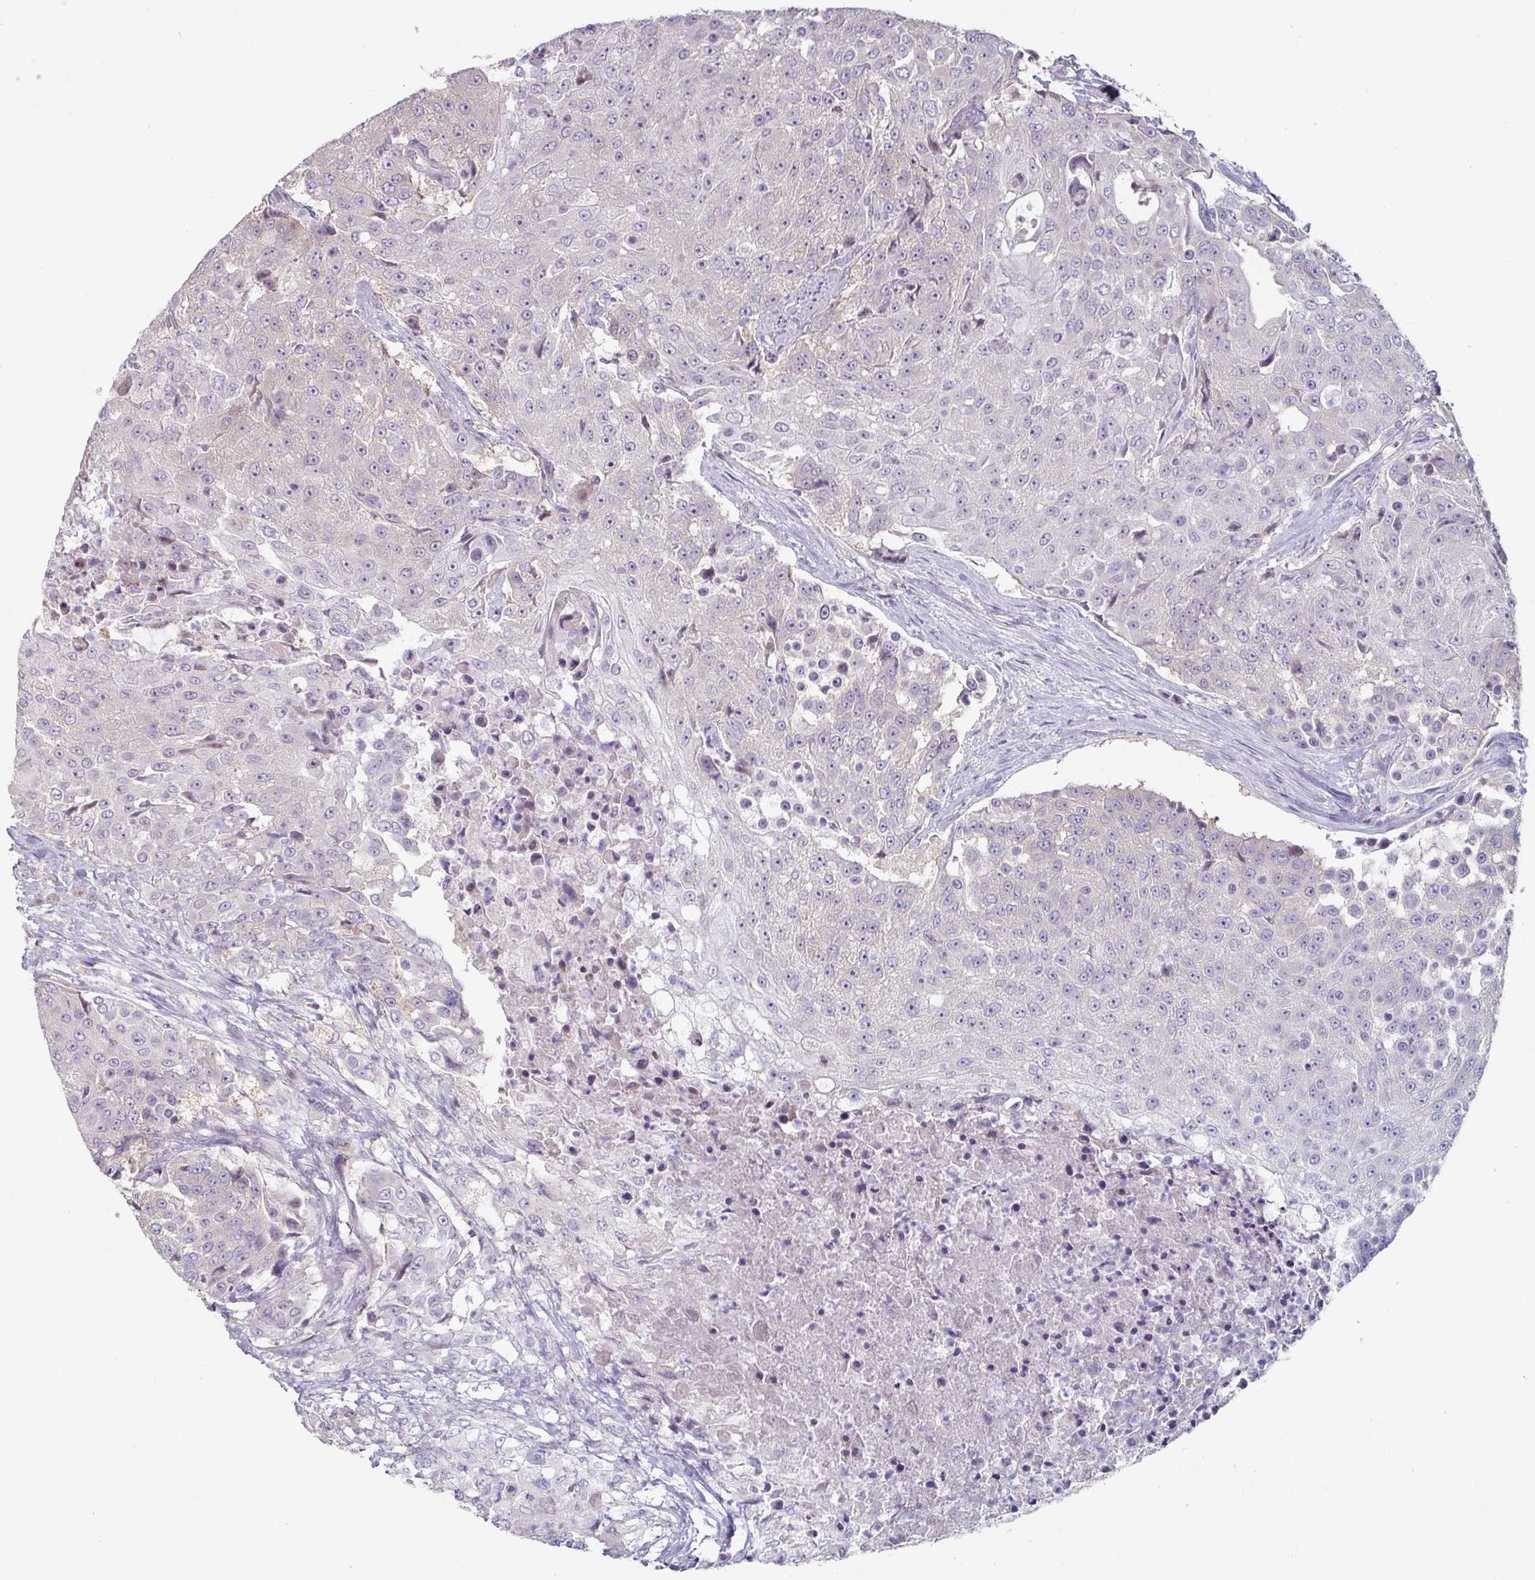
{"staining": {"intensity": "negative", "quantity": "none", "location": "none"}, "tissue": "urothelial cancer", "cell_type": "Tumor cells", "image_type": "cancer", "snomed": [{"axis": "morphology", "description": "Urothelial carcinoma, High grade"}, {"axis": "topography", "description": "Urinary bladder"}], "caption": "A photomicrograph of human high-grade urothelial carcinoma is negative for staining in tumor cells.", "gene": "ZBTB6", "patient": {"sex": "female", "age": 63}}